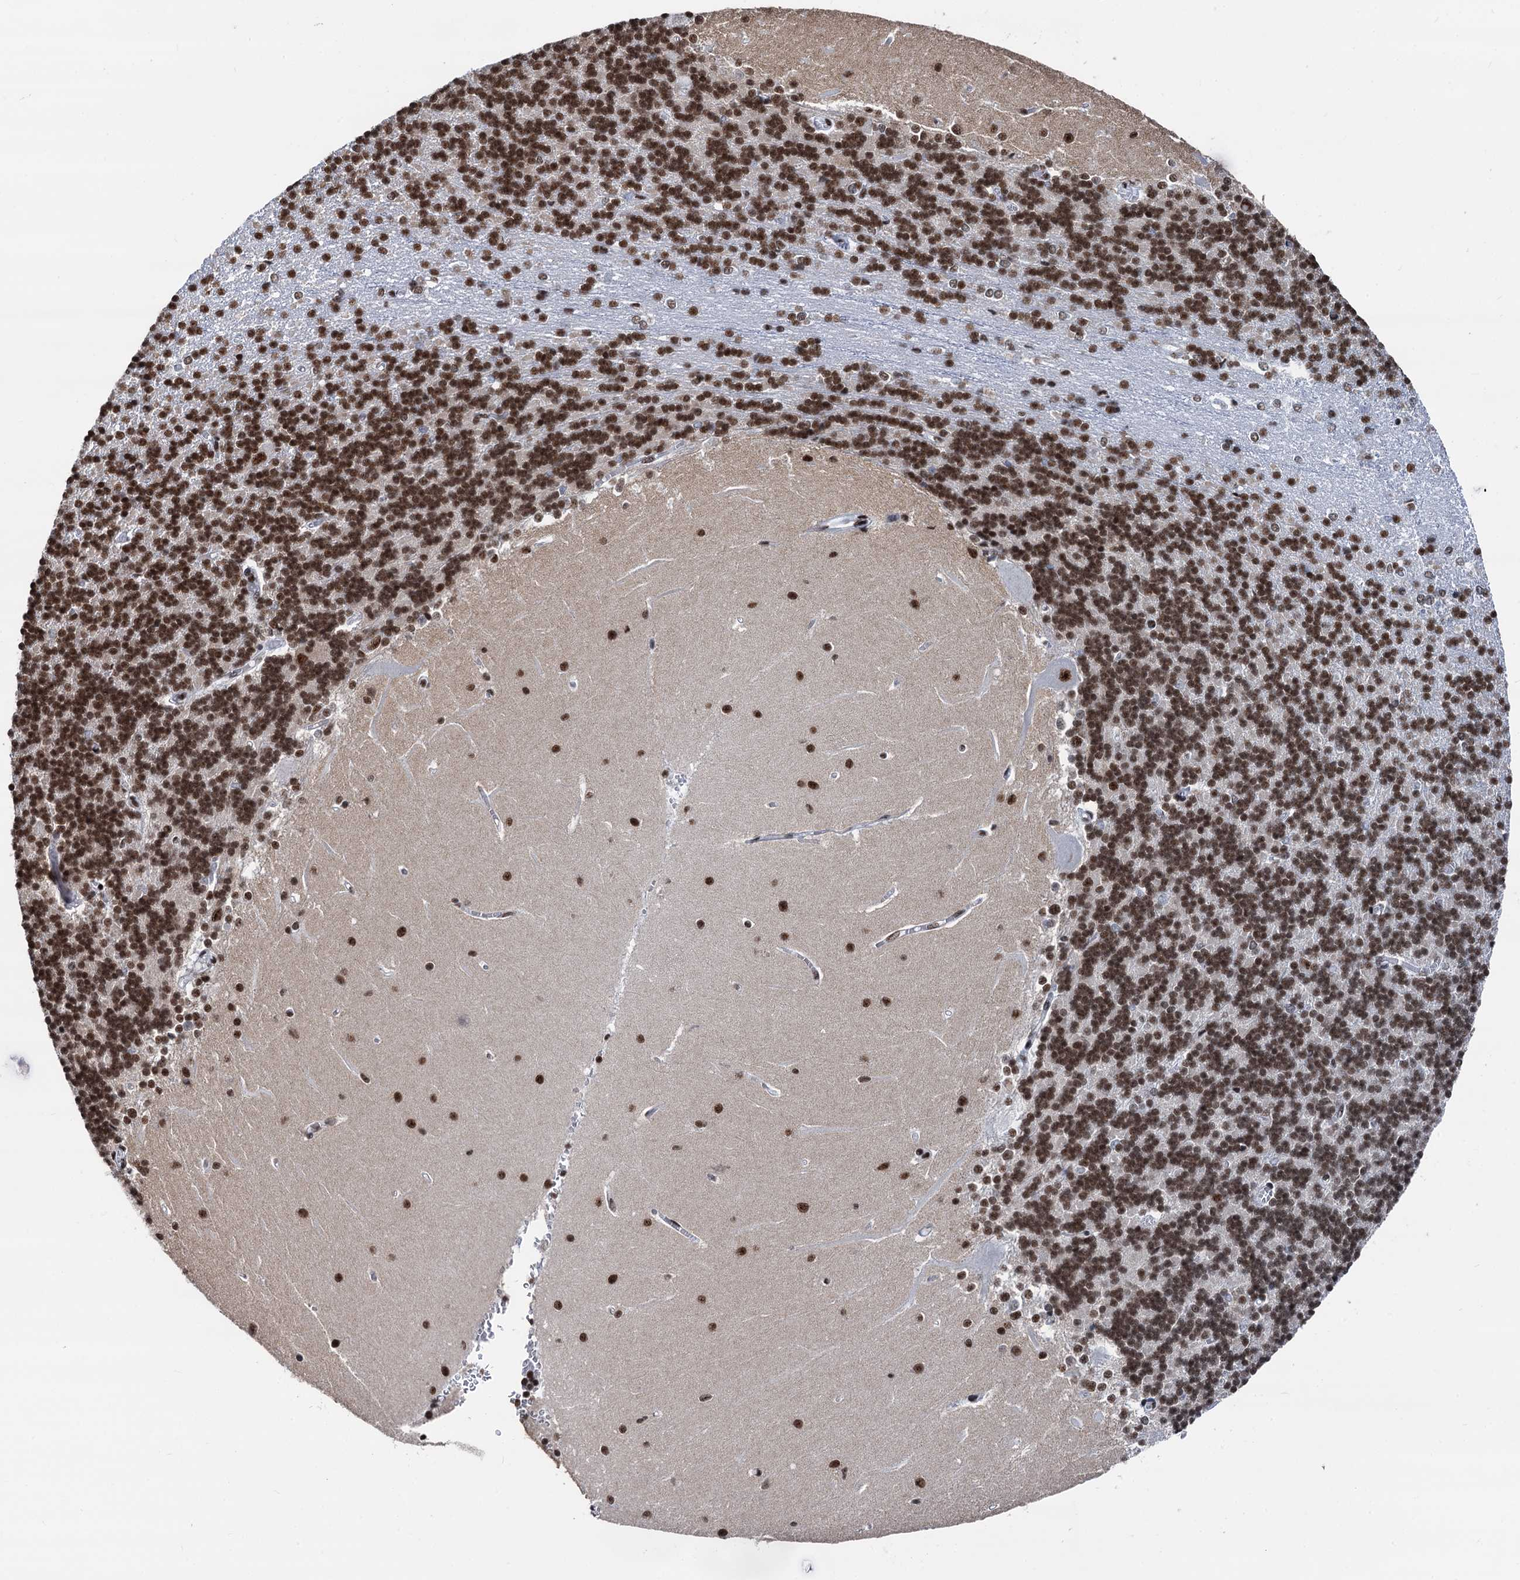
{"staining": {"intensity": "strong", "quantity": ">75%", "location": "nuclear"}, "tissue": "cerebellum", "cell_type": "Cells in granular layer", "image_type": "normal", "snomed": [{"axis": "morphology", "description": "Normal tissue, NOS"}, {"axis": "topography", "description": "Cerebellum"}], "caption": "Immunohistochemical staining of normal human cerebellum demonstrates strong nuclear protein positivity in about >75% of cells in granular layer.", "gene": "DDX23", "patient": {"sex": "male", "age": 37}}